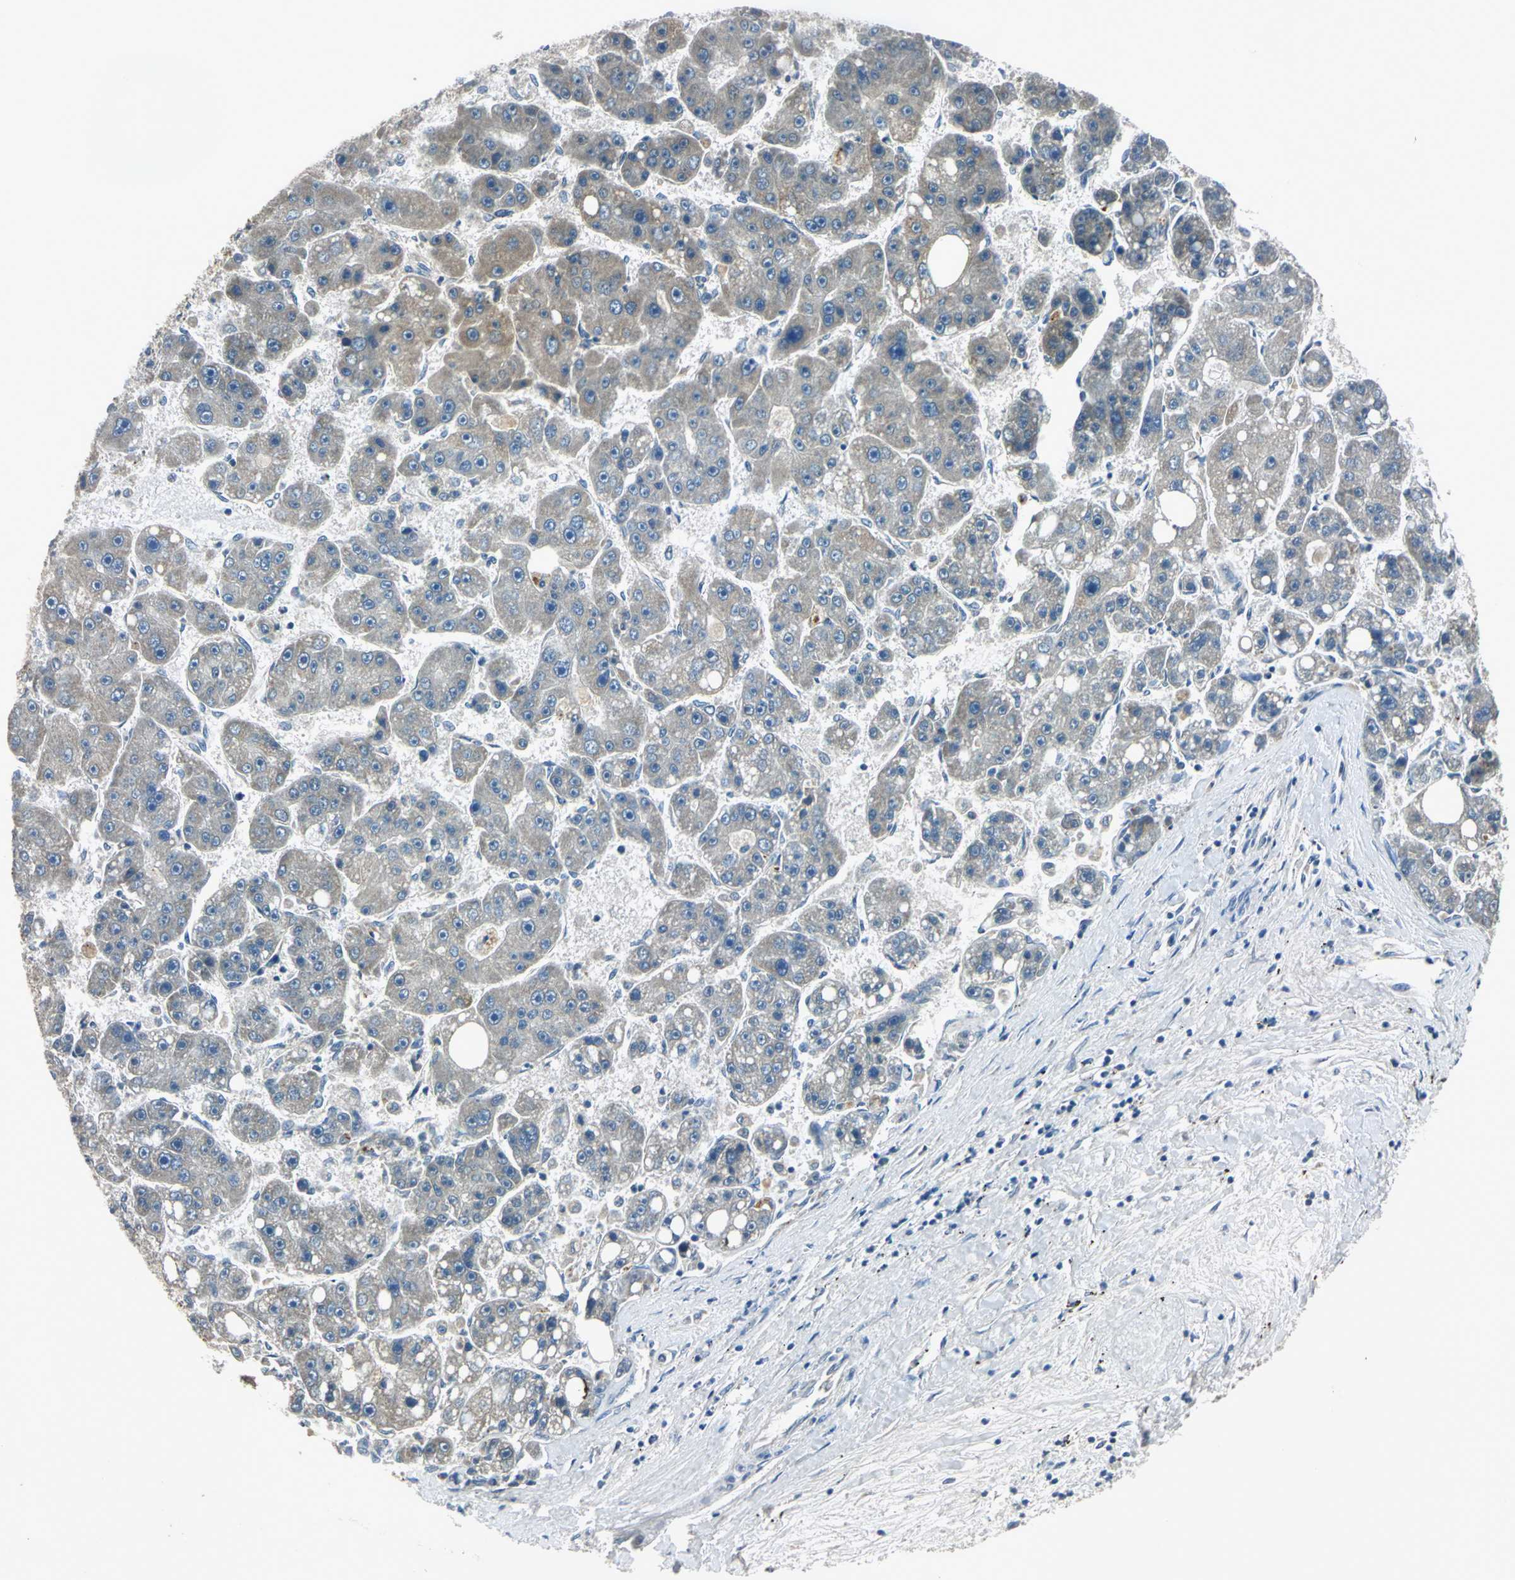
{"staining": {"intensity": "weak", "quantity": "25%-75%", "location": "cytoplasmic/membranous"}, "tissue": "liver cancer", "cell_type": "Tumor cells", "image_type": "cancer", "snomed": [{"axis": "morphology", "description": "Carcinoma, Hepatocellular, NOS"}, {"axis": "topography", "description": "Liver"}], "caption": "Immunohistochemical staining of liver cancer (hepatocellular carcinoma) demonstrates weak cytoplasmic/membranous protein positivity in about 25%-75% of tumor cells.", "gene": "SLC2A13", "patient": {"sex": "female", "age": 61}}